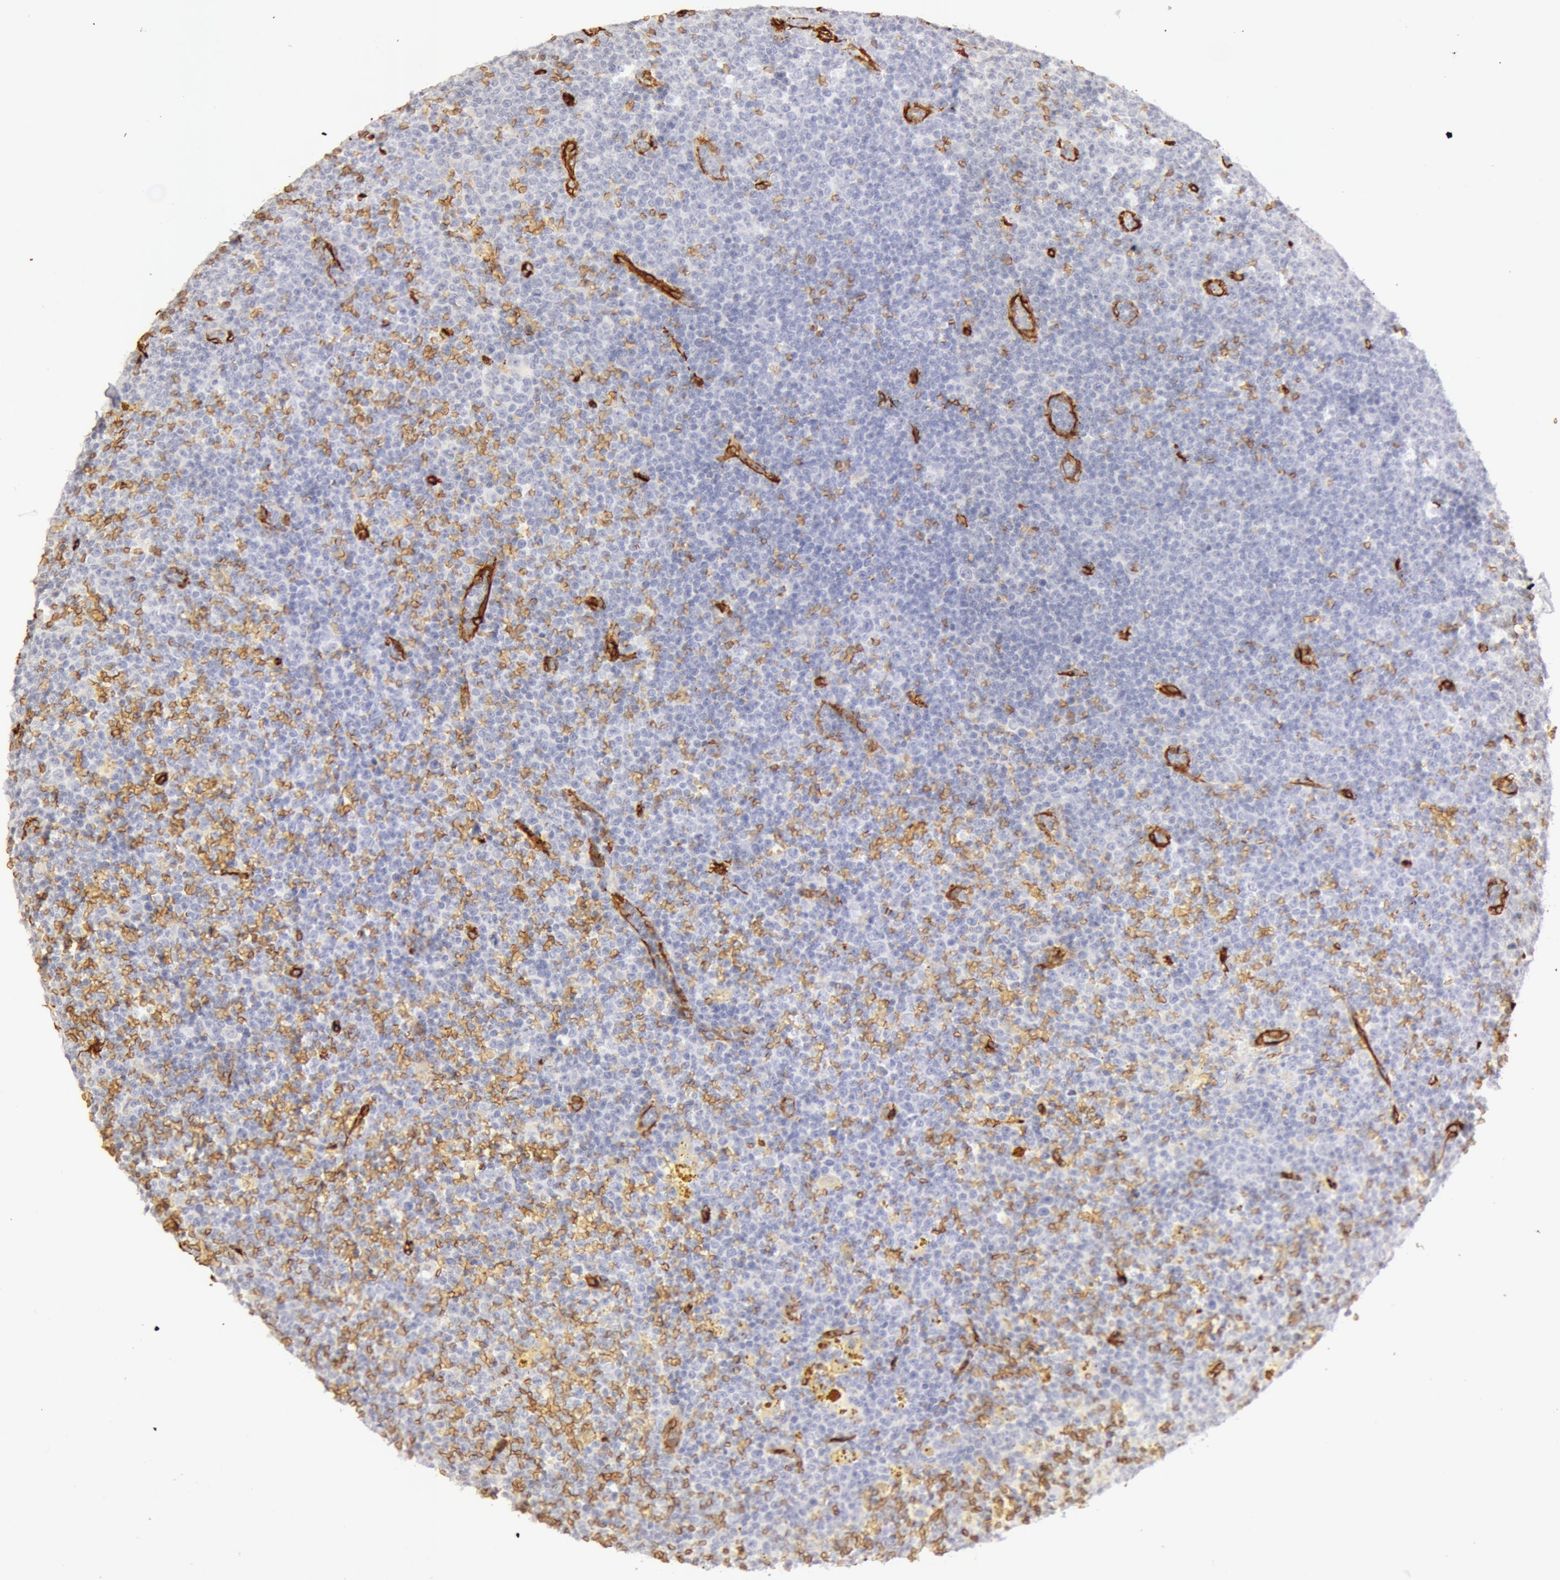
{"staining": {"intensity": "negative", "quantity": "none", "location": "none"}, "tissue": "lymphoma", "cell_type": "Tumor cells", "image_type": "cancer", "snomed": [{"axis": "morphology", "description": "Malignant lymphoma, non-Hodgkin's type, Low grade"}, {"axis": "topography", "description": "Lymph node"}], "caption": "This is a photomicrograph of immunohistochemistry (IHC) staining of malignant lymphoma, non-Hodgkin's type (low-grade), which shows no positivity in tumor cells. Brightfield microscopy of immunohistochemistry stained with DAB (brown) and hematoxylin (blue), captured at high magnification.", "gene": "AQP1", "patient": {"sex": "male", "age": 50}}